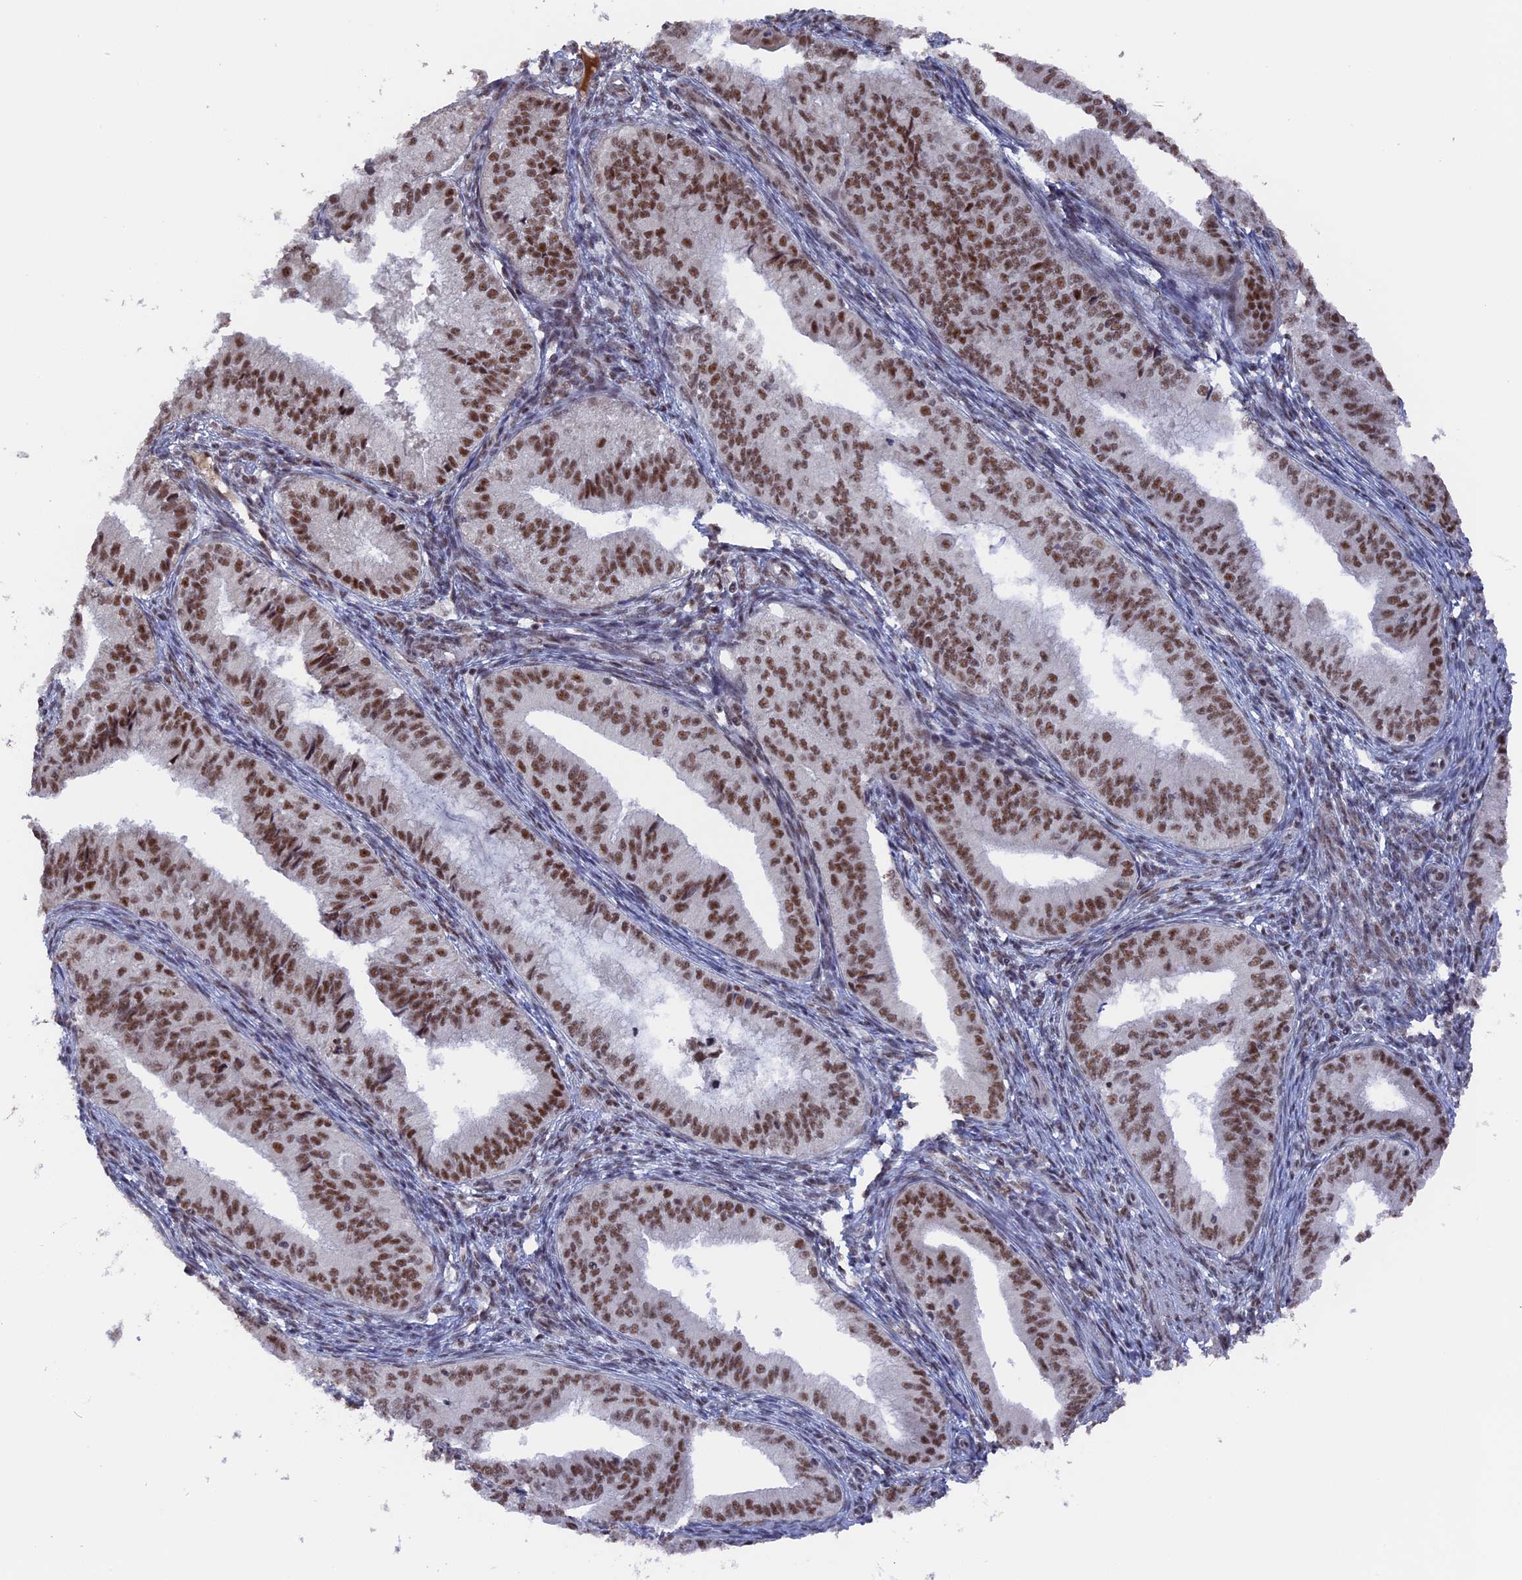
{"staining": {"intensity": "moderate", "quantity": ">75%", "location": "nuclear"}, "tissue": "endometrial cancer", "cell_type": "Tumor cells", "image_type": "cancer", "snomed": [{"axis": "morphology", "description": "Adenocarcinoma, NOS"}, {"axis": "topography", "description": "Endometrium"}], "caption": "Protein expression analysis of human endometrial cancer (adenocarcinoma) reveals moderate nuclear expression in approximately >75% of tumor cells.", "gene": "SF3A2", "patient": {"sex": "female", "age": 50}}